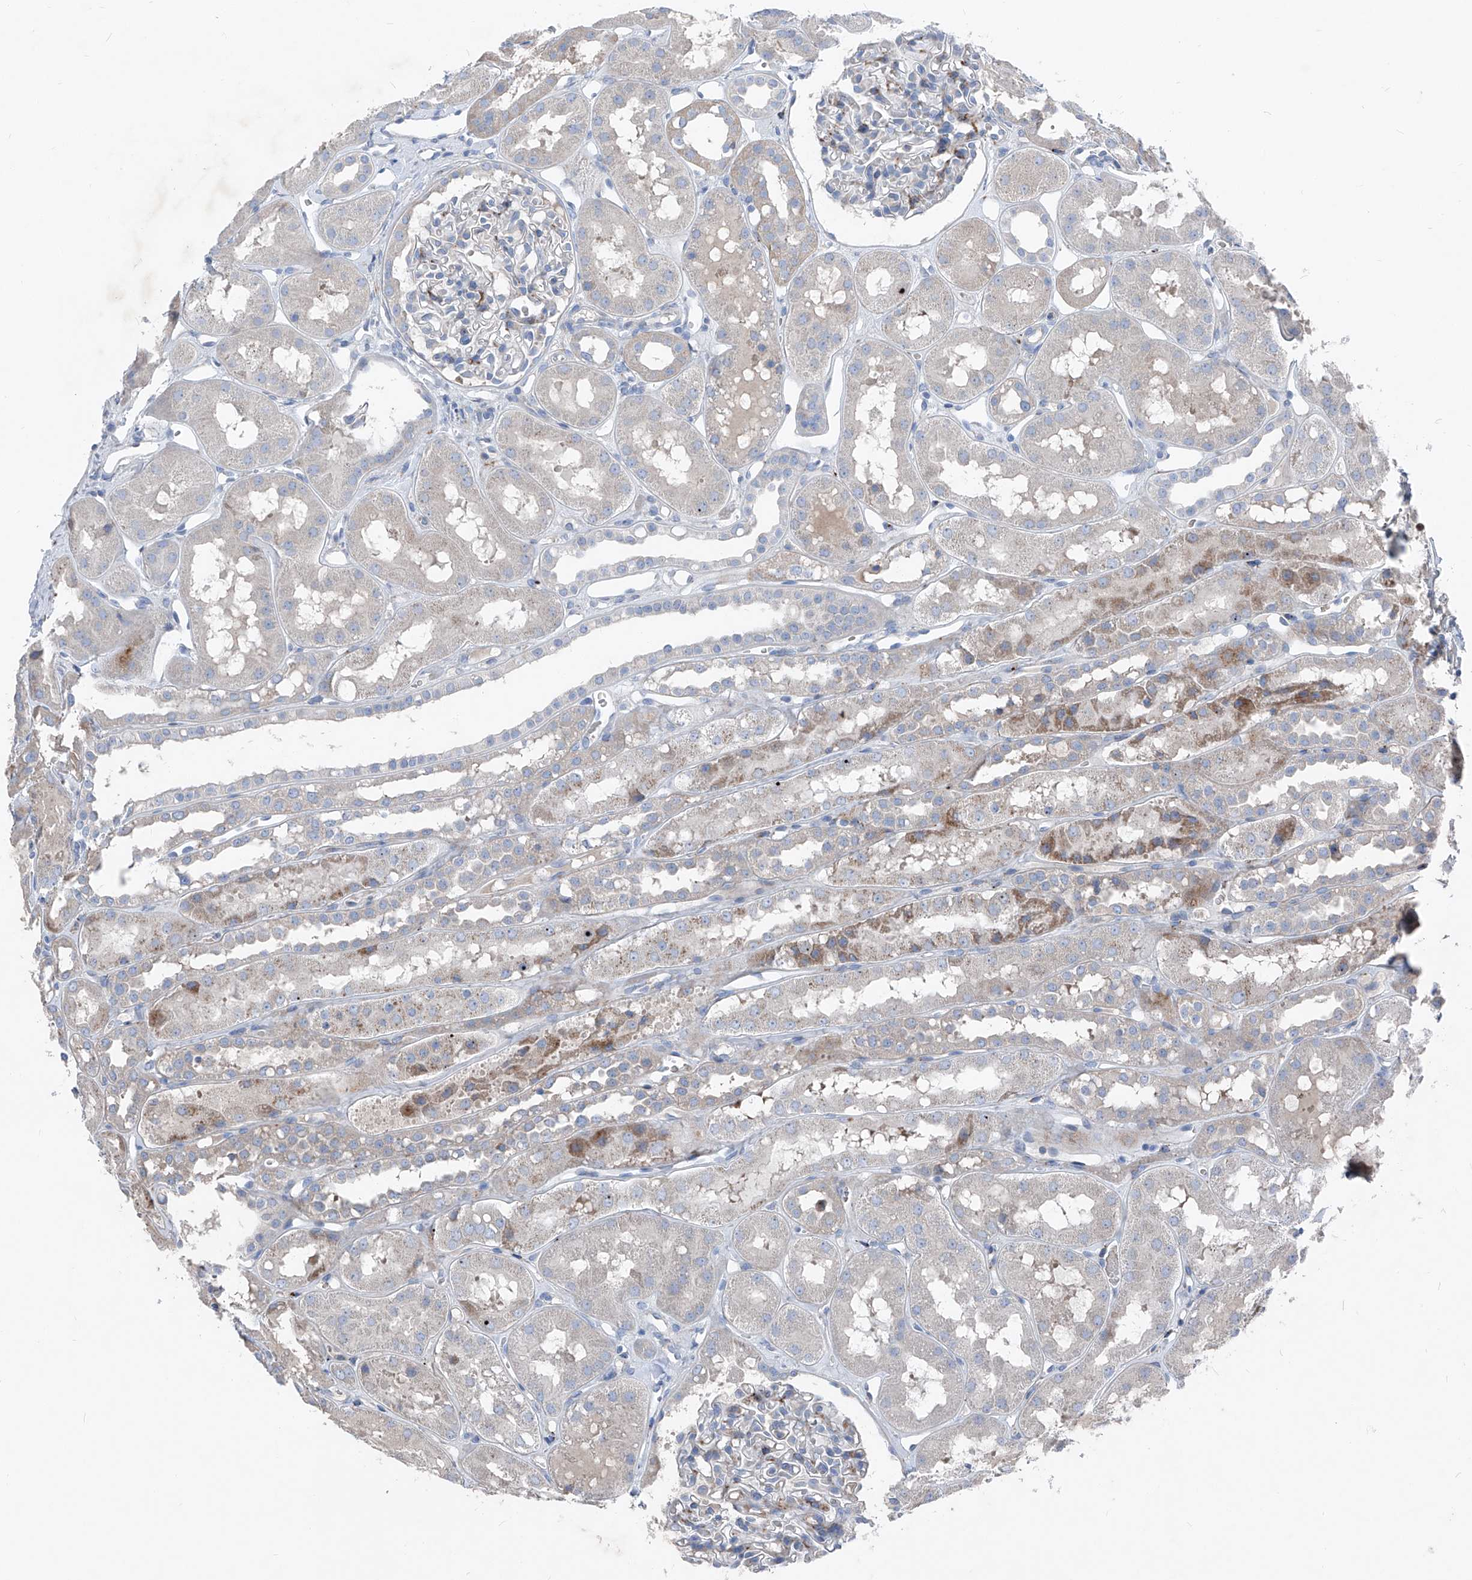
{"staining": {"intensity": "negative", "quantity": "none", "location": "none"}, "tissue": "kidney", "cell_type": "Cells in glomeruli", "image_type": "normal", "snomed": [{"axis": "morphology", "description": "Normal tissue, NOS"}, {"axis": "topography", "description": "Kidney"}], "caption": "This histopathology image is of normal kidney stained with immunohistochemistry to label a protein in brown with the nuclei are counter-stained blue. There is no positivity in cells in glomeruli. (DAB (3,3'-diaminobenzidine) immunohistochemistry (IHC) with hematoxylin counter stain).", "gene": "IFI27", "patient": {"sex": "male", "age": 16}}